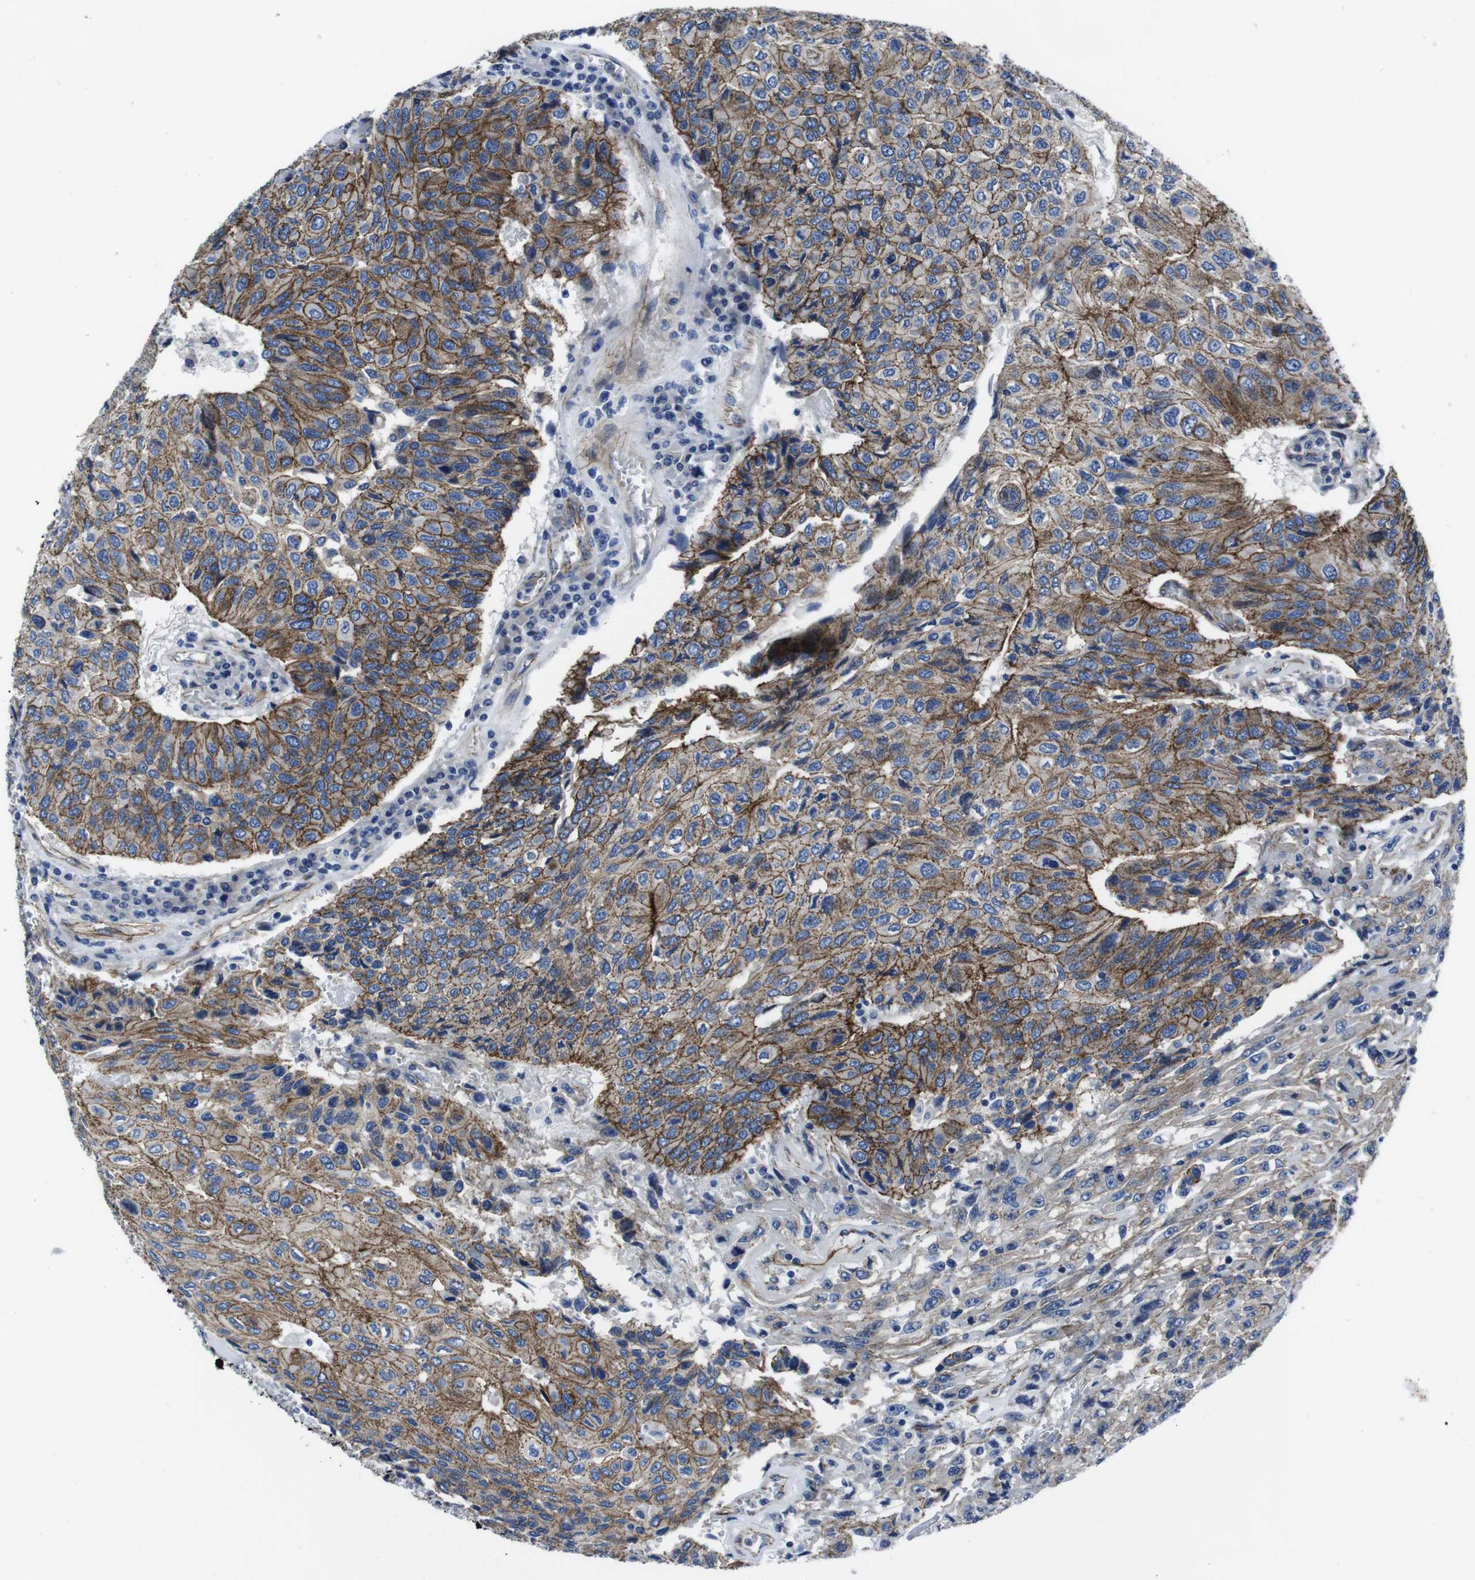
{"staining": {"intensity": "moderate", "quantity": "25%-75%", "location": "cytoplasmic/membranous"}, "tissue": "urothelial cancer", "cell_type": "Tumor cells", "image_type": "cancer", "snomed": [{"axis": "morphology", "description": "Urothelial carcinoma, High grade"}, {"axis": "topography", "description": "Urinary bladder"}], "caption": "DAB immunohistochemical staining of high-grade urothelial carcinoma exhibits moderate cytoplasmic/membranous protein expression in approximately 25%-75% of tumor cells.", "gene": "NUMB", "patient": {"sex": "male", "age": 66}}